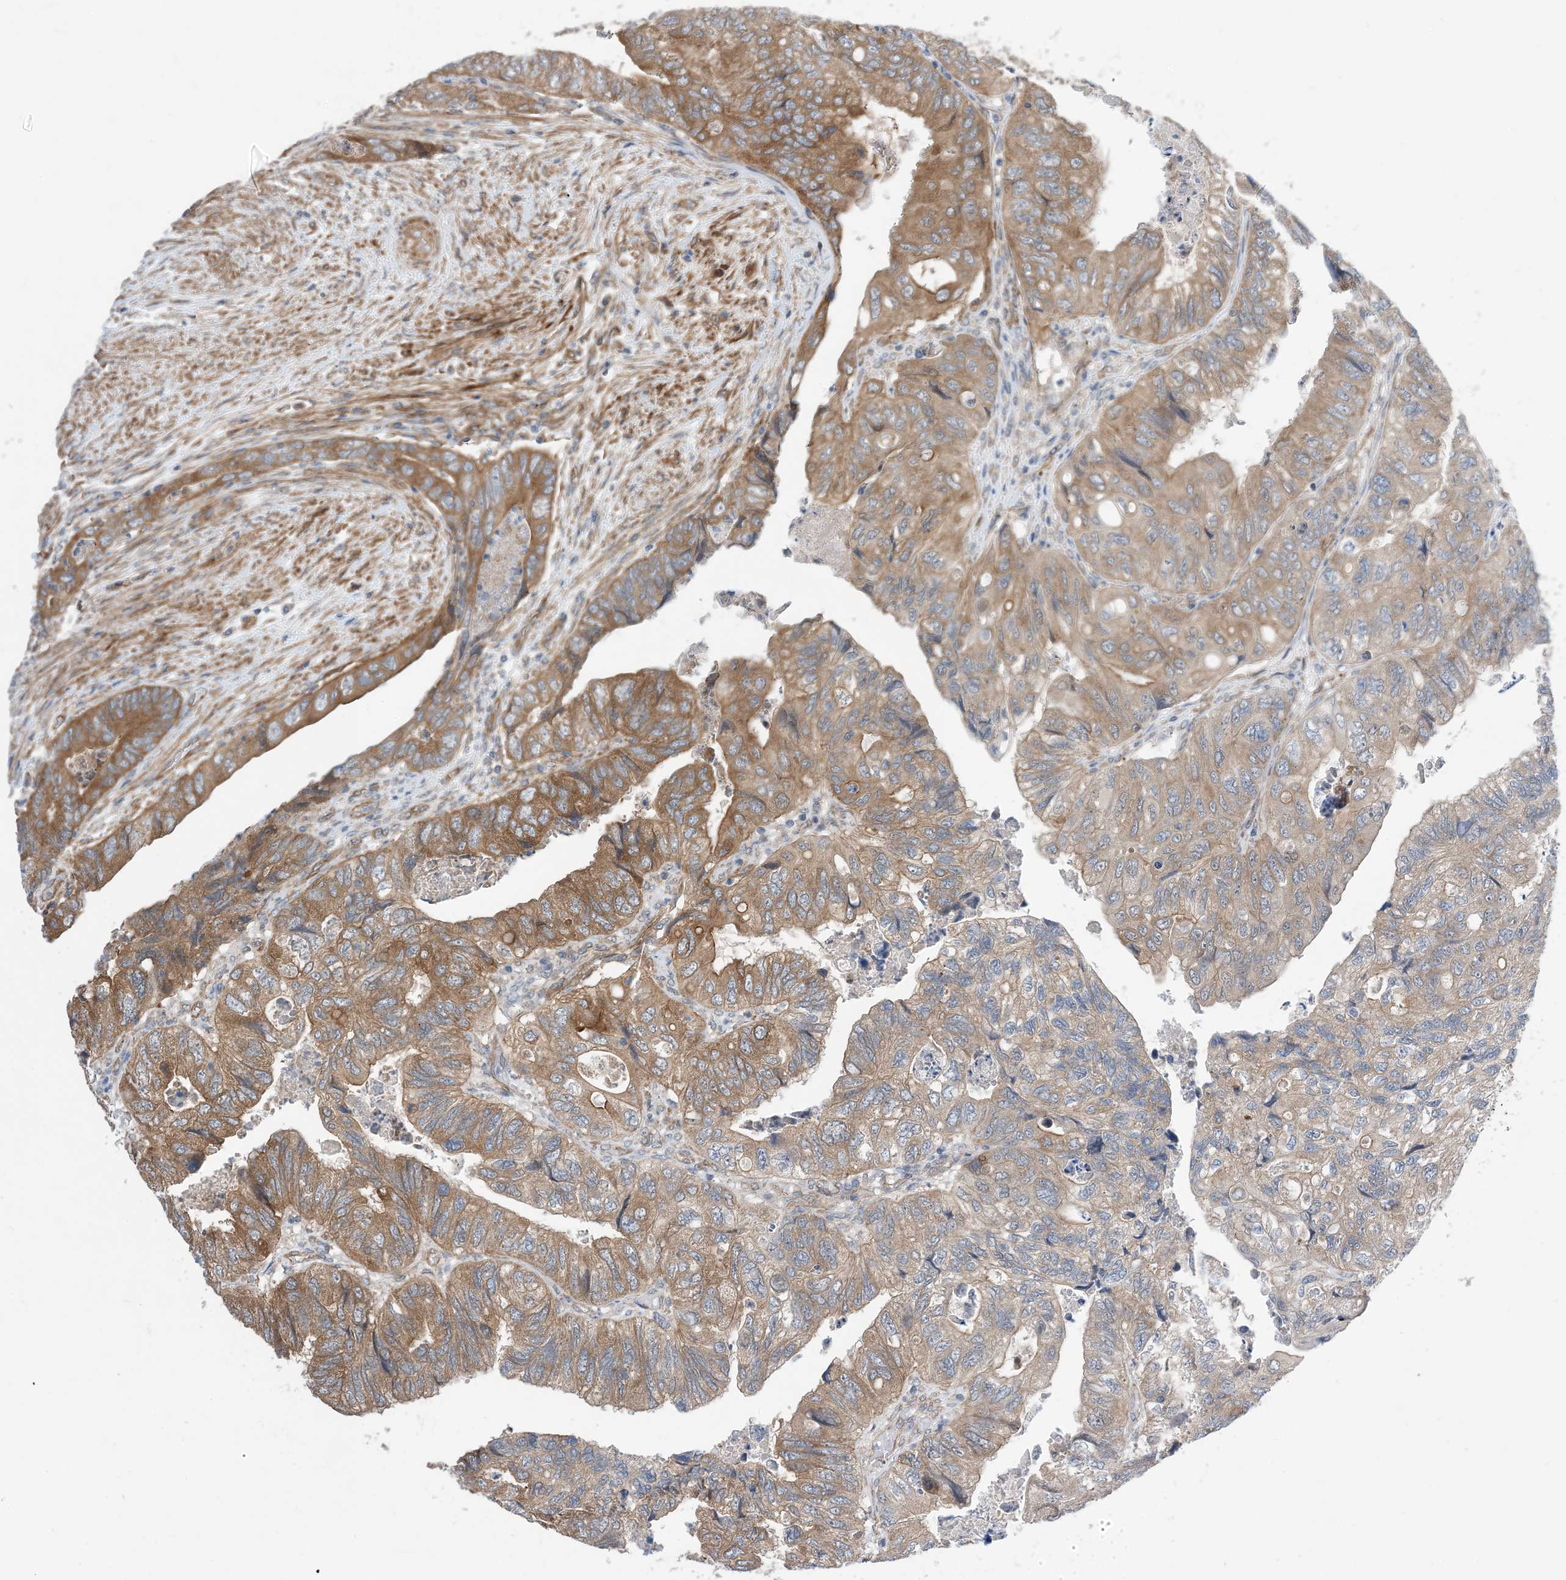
{"staining": {"intensity": "moderate", "quantity": ">75%", "location": "cytoplasmic/membranous"}, "tissue": "colorectal cancer", "cell_type": "Tumor cells", "image_type": "cancer", "snomed": [{"axis": "morphology", "description": "Adenocarcinoma, NOS"}, {"axis": "topography", "description": "Rectum"}], "caption": "A medium amount of moderate cytoplasmic/membranous expression is seen in about >75% of tumor cells in colorectal cancer tissue. The protein of interest is shown in brown color, while the nuclei are stained blue.", "gene": "EHBP1", "patient": {"sex": "male", "age": 63}}